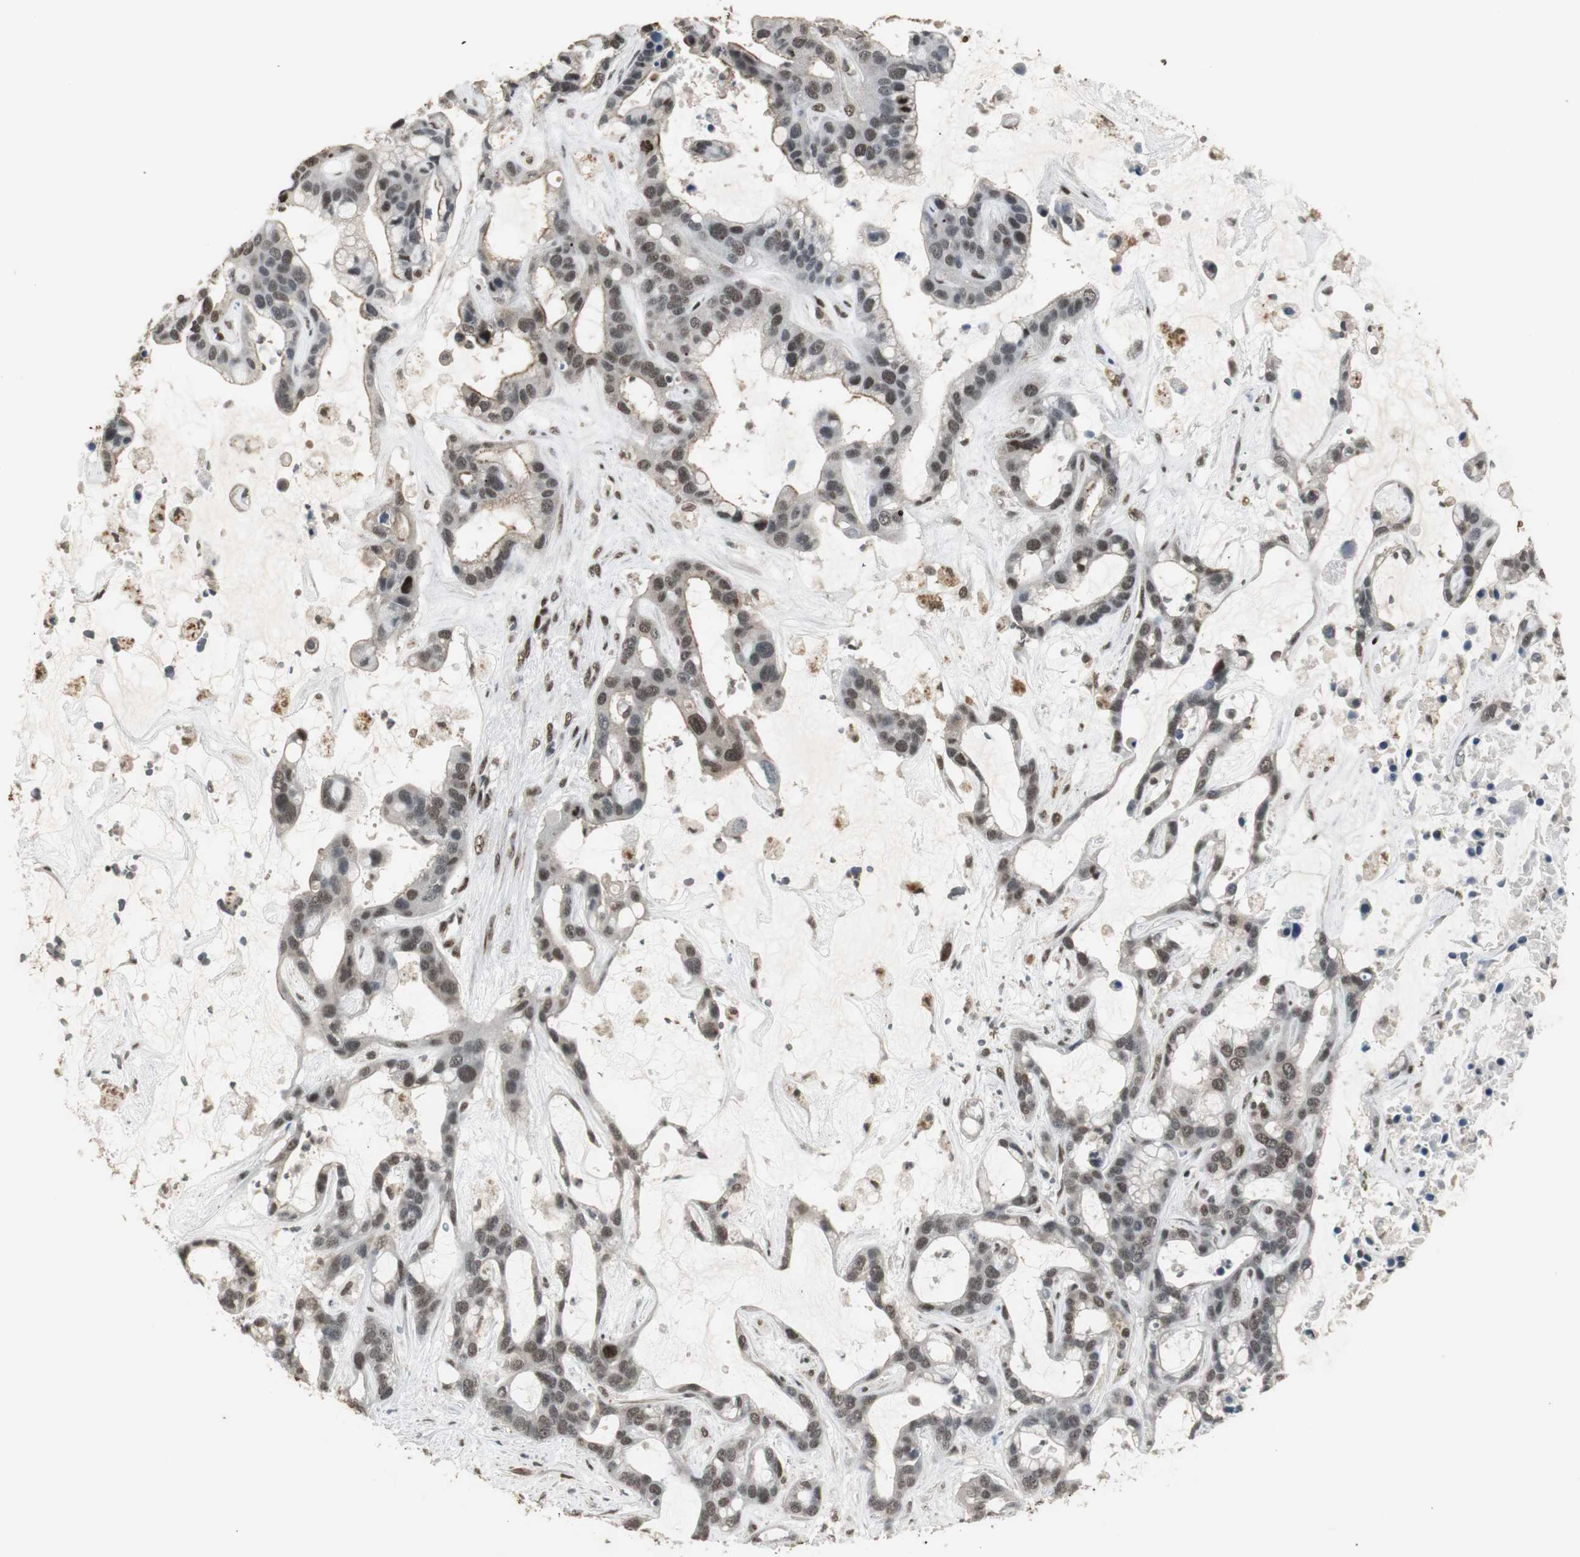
{"staining": {"intensity": "moderate", "quantity": ">75%", "location": "nuclear"}, "tissue": "liver cancer", "cell_type": "Tumor cells", "image_type": "cancer", "snomed": [{"axis": "morphology", "description": "Cholangiocarcinoma"}, {"axis": "topography", "description": "Liver"}], "caption": "IHC histopathology image of human liver cancer (cholangiocarcinoma) stained for a protein (brown), which displays medium levels of moderate nuclear positivity in approximately >75% of tumor cells.", "gene": "TAF5", "patient": {"sex": "female", "age": 65}}